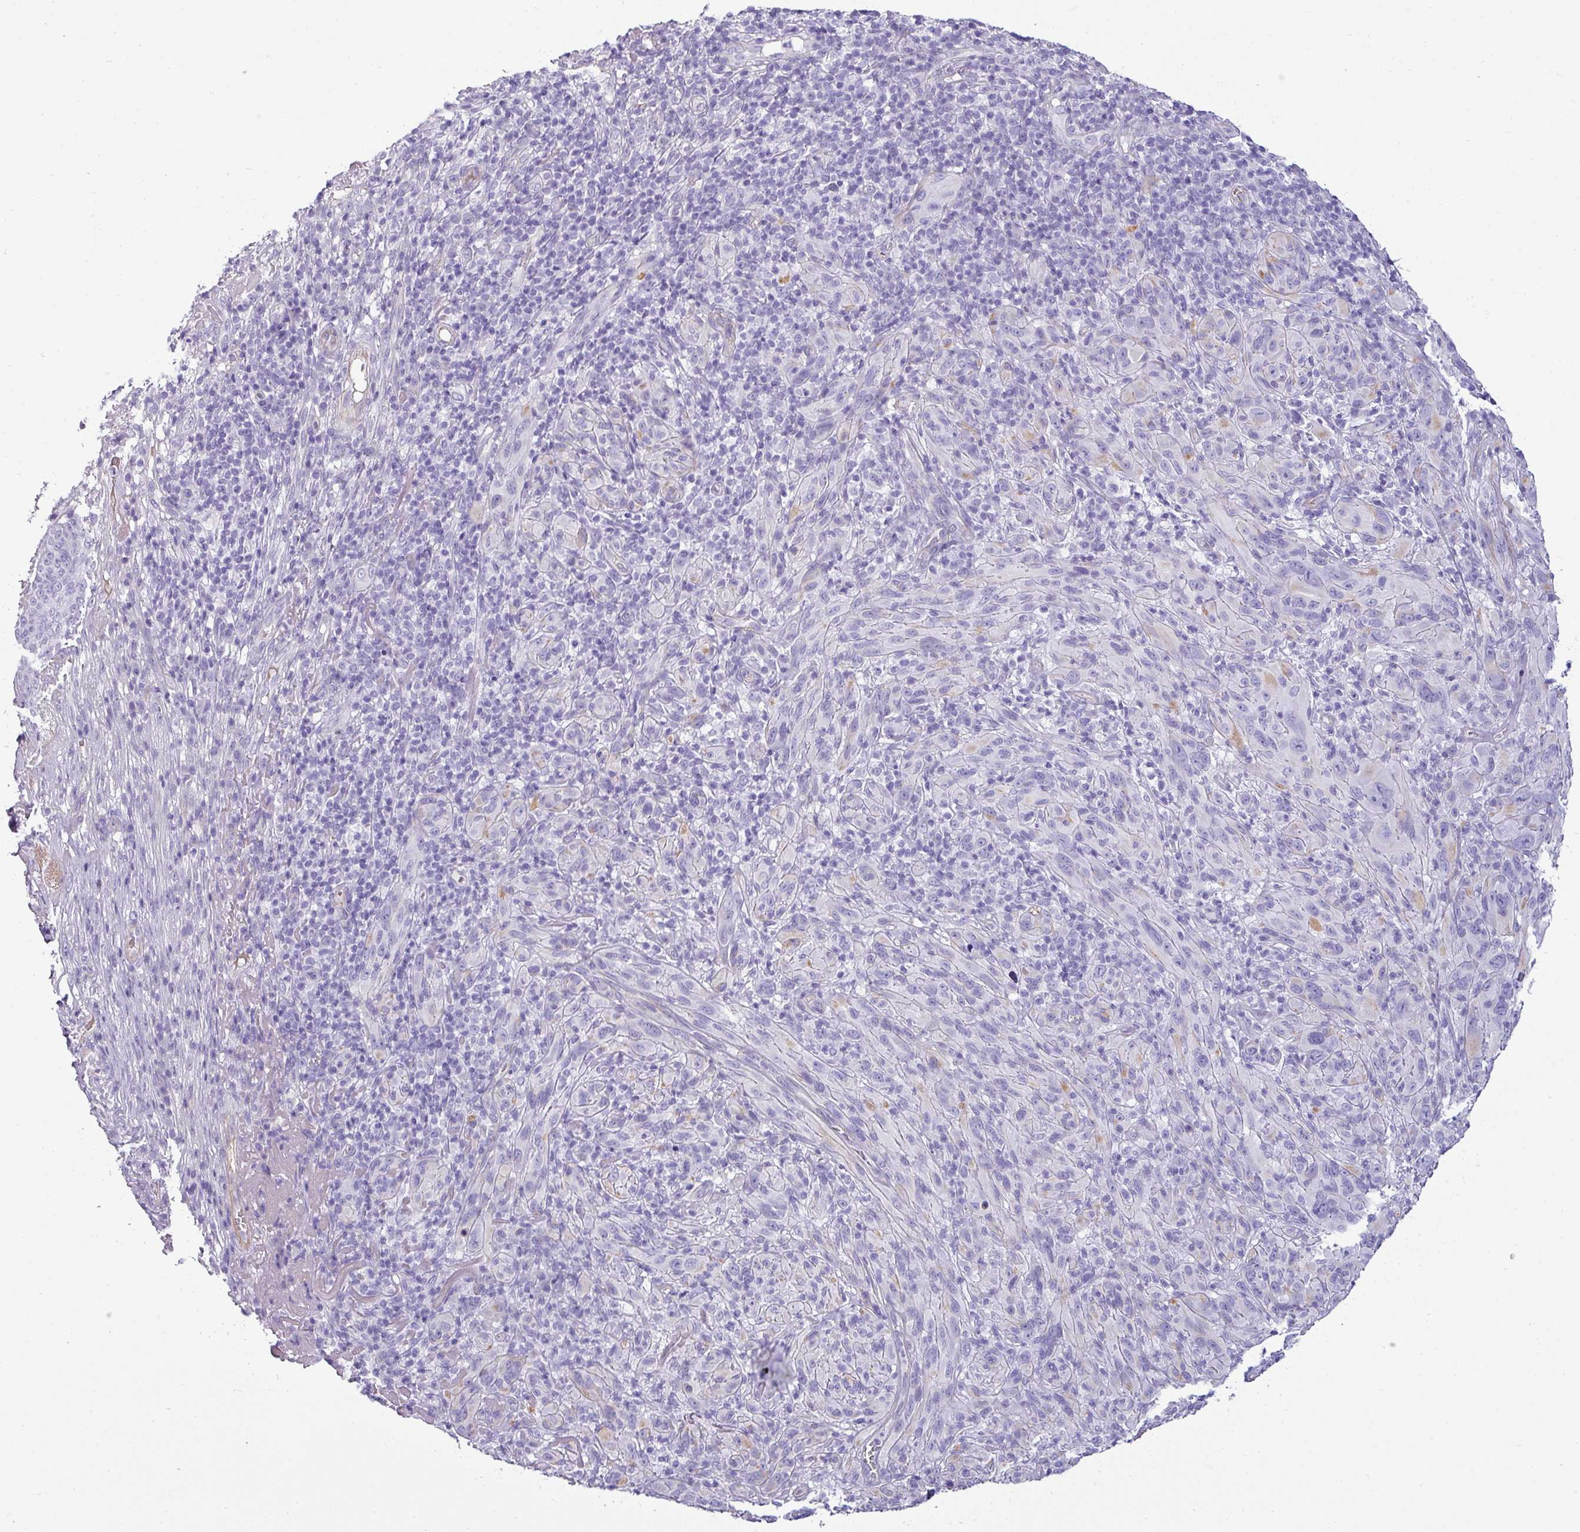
{"staining": {"intensity": "negative", "quantity": "none", "location": "none"}, "tissue": "melanoma", "cell_type": "Tumor cells", "image_type": "cancer", "snomed": [{"axis": "morphology", "description": "Malignant melanoma, NOS"}, {"axis": "topography", "description": "Skin of head"}], "caption": "Tumor cells show no significant protein expression in melanoma. Brightfield microscopy of immunohistochemistry (IHC) stained with DAB (3,3'-diaminobenzidine) (brown) and hematoxylin (blue), captured at high magnification.", "gene": "VCX2", "patient": {"sex": "male", "age": 96}}